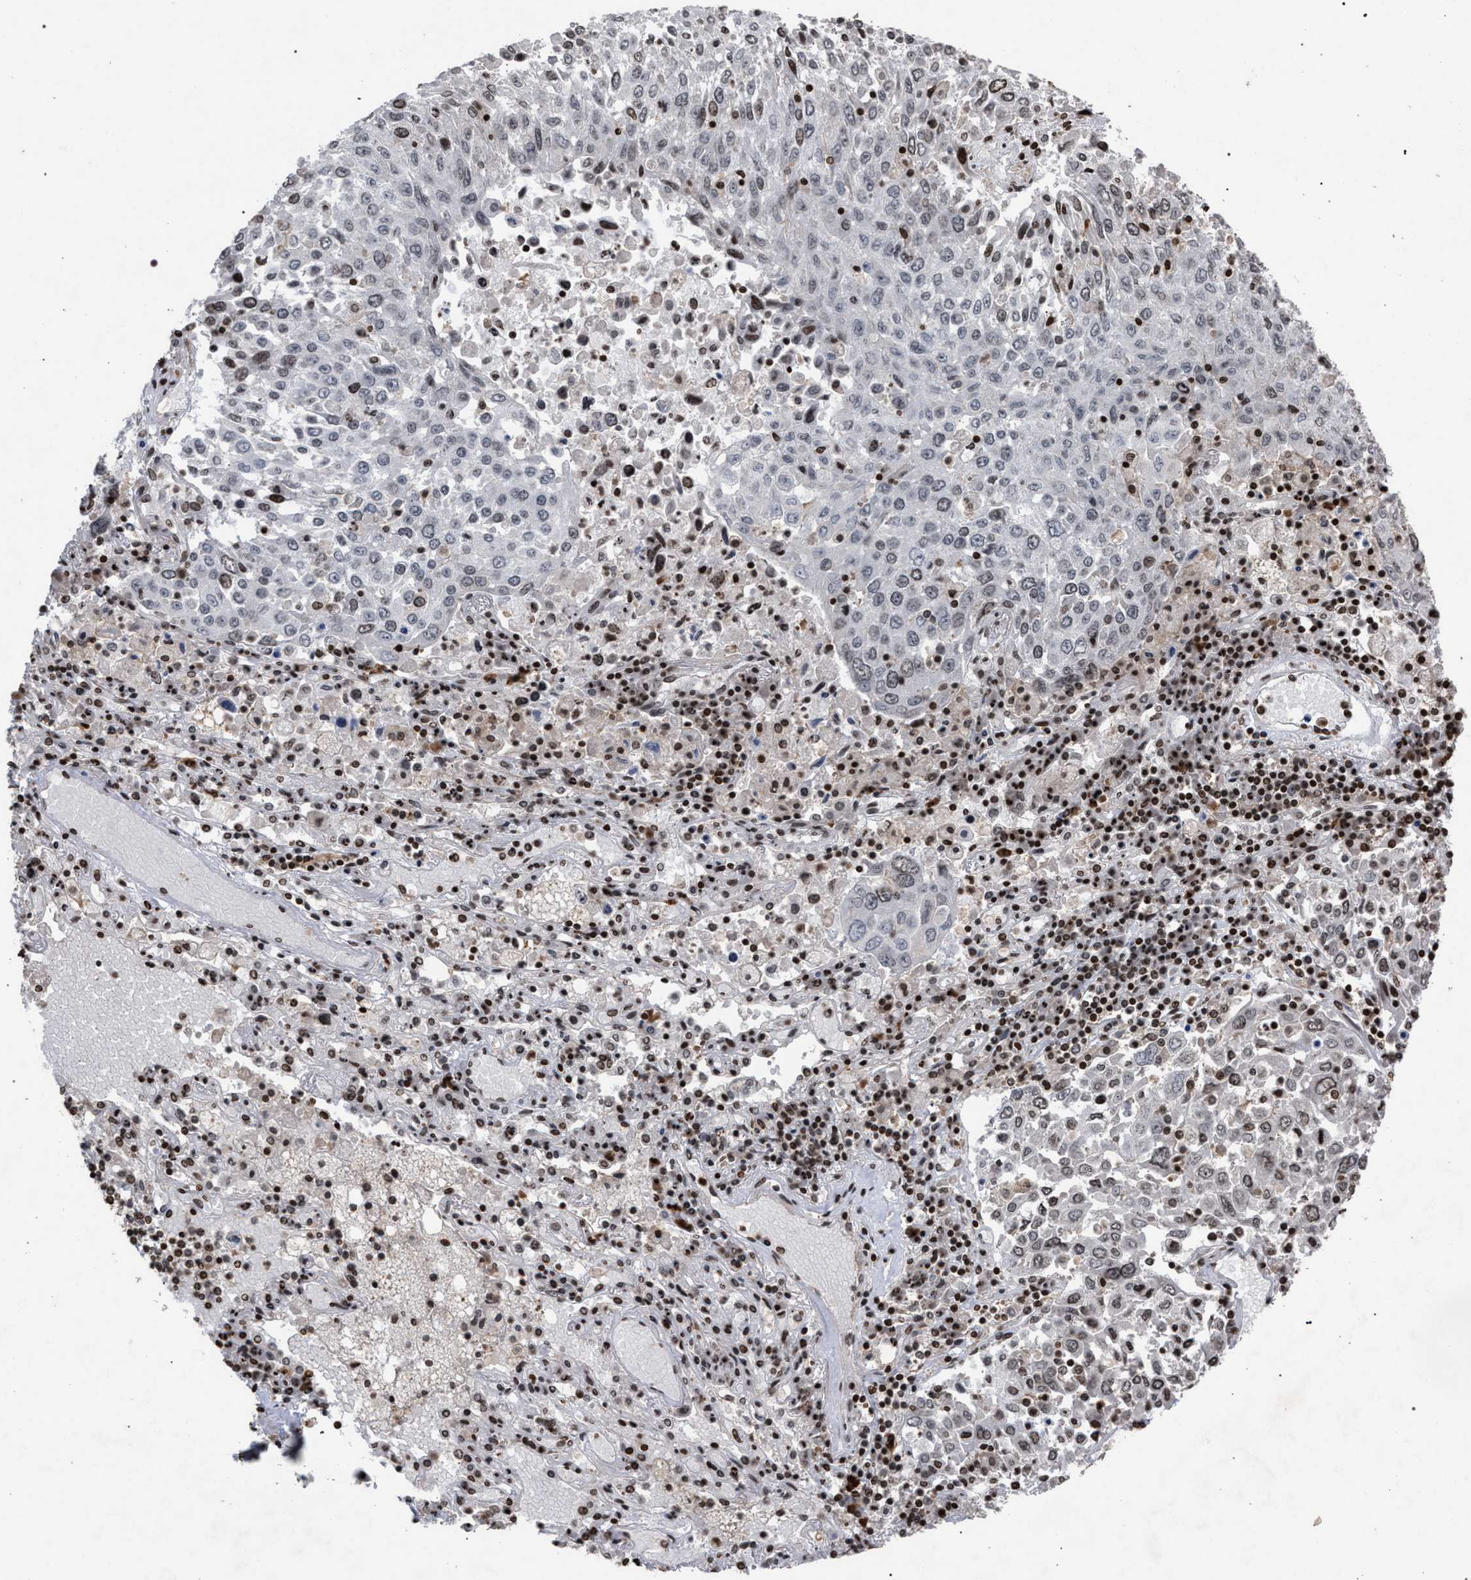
{"staining": {"intensity": "weak", "quantity": "<25%", "location": "nuclear"}, "tissue": "lung cancer", "cell_type": "Tumor cells", "image_type": "cancer", "snomed": [{"axis": "morphology", "description": "Squamous cell carcinoma, NOS"}, {"axis": "topography", "description": "Lung"}], "caption": "A high-resolution micrograph shows IHC staining of squamous cell carcinoma (lung), which displays no significant staining in tumor cells.", "gene": "FOXD3", "patient": {"sex": "male", "age": 65}}